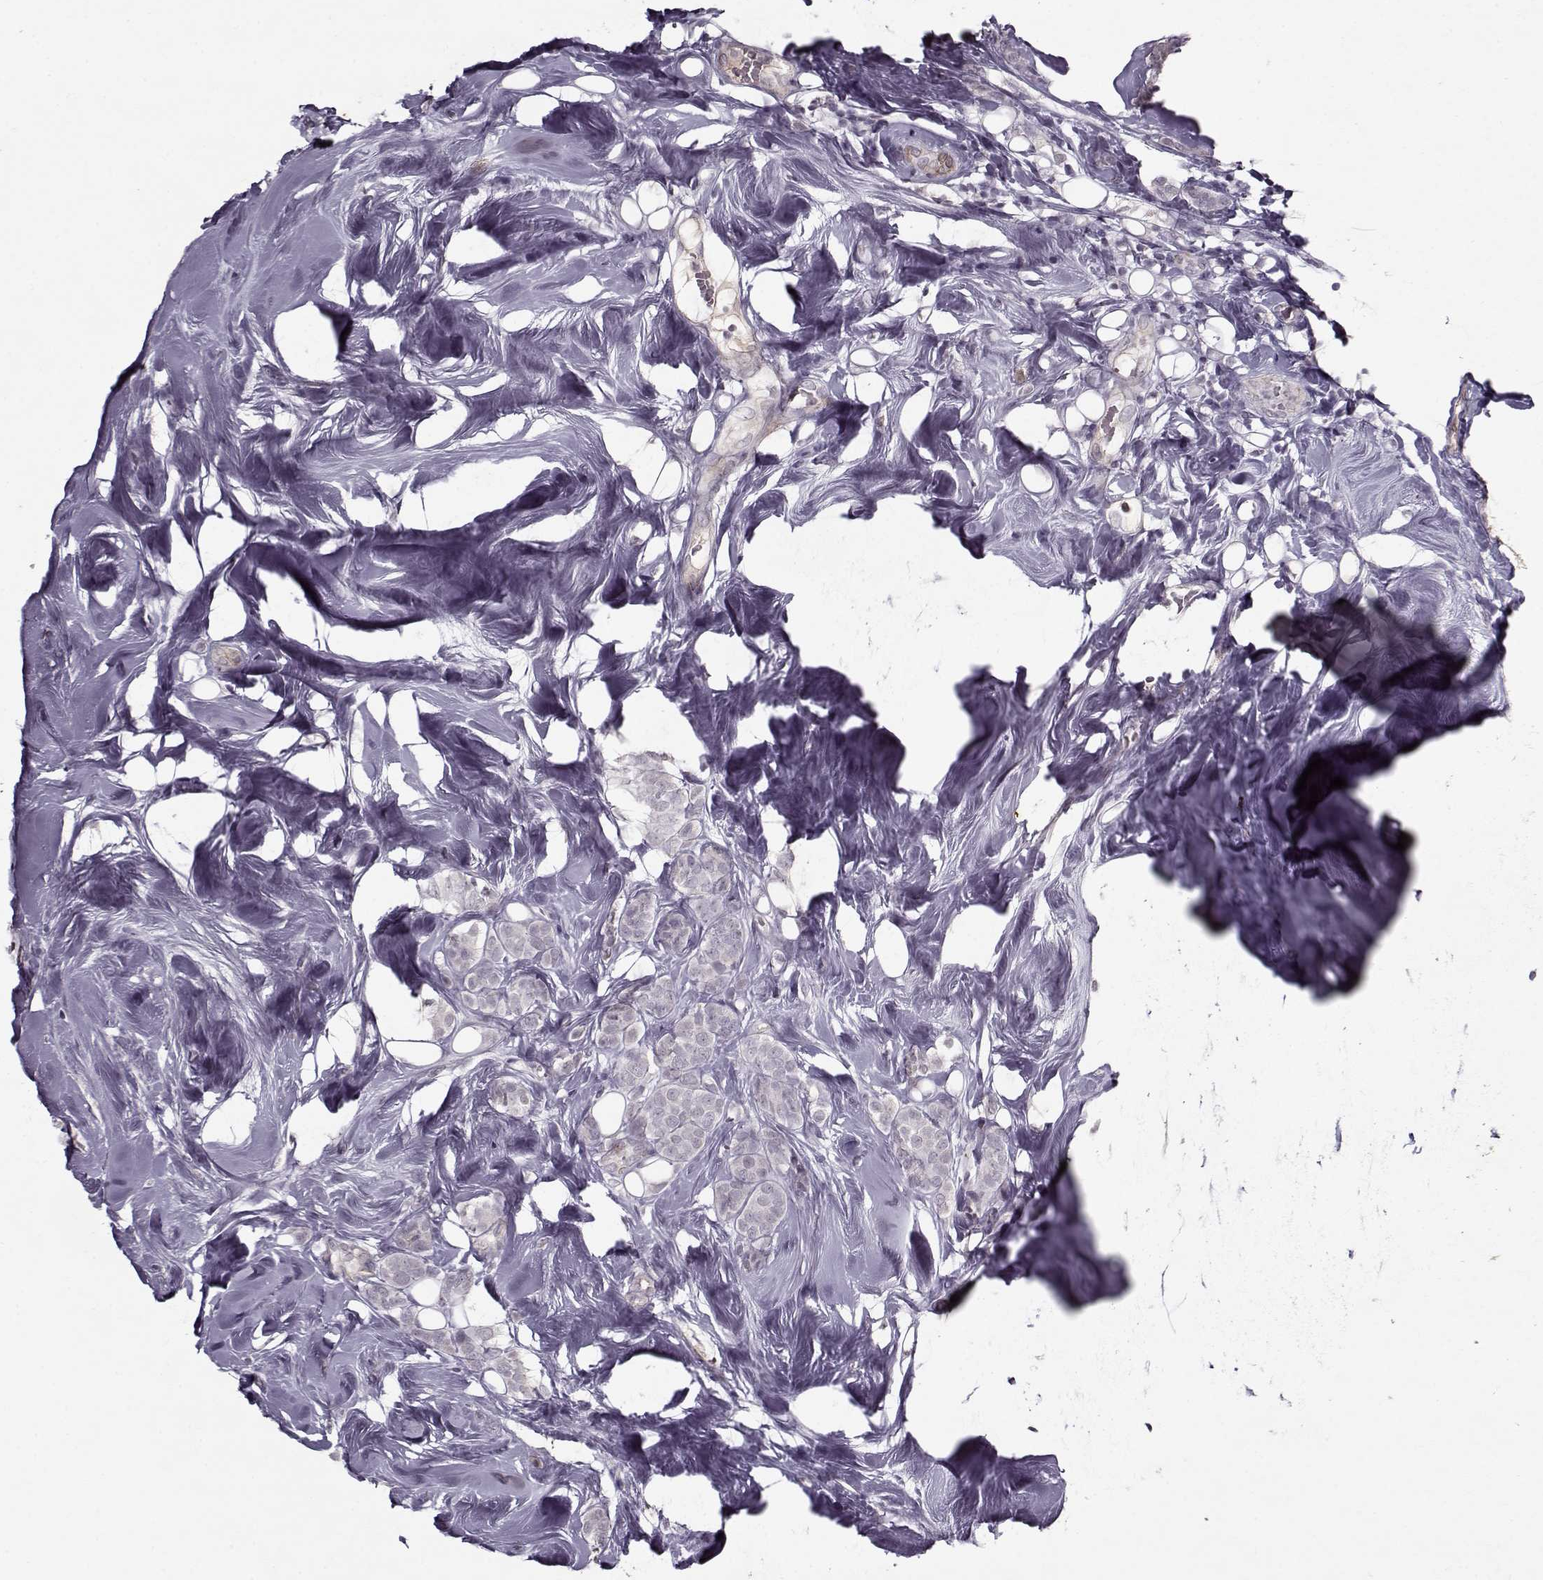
{"staining": {"intensity": "negative", "quantity": "none", "location": "none"}, "tissue": "breast cancer", "cell_type": "Tumor cells", "image_type": "cancer", "snomed": [{"axis": "morphology", "description": "Lobular carcinoma"}, {"axis": "topography", "description": "Breast"}], "caption": "Lobular carcinoma (breast) was stained to show a protein in brown. There is no significant staining in tumor cells.", "gene": "KRT9", "patient": {"sex": "female", "age": 49}}